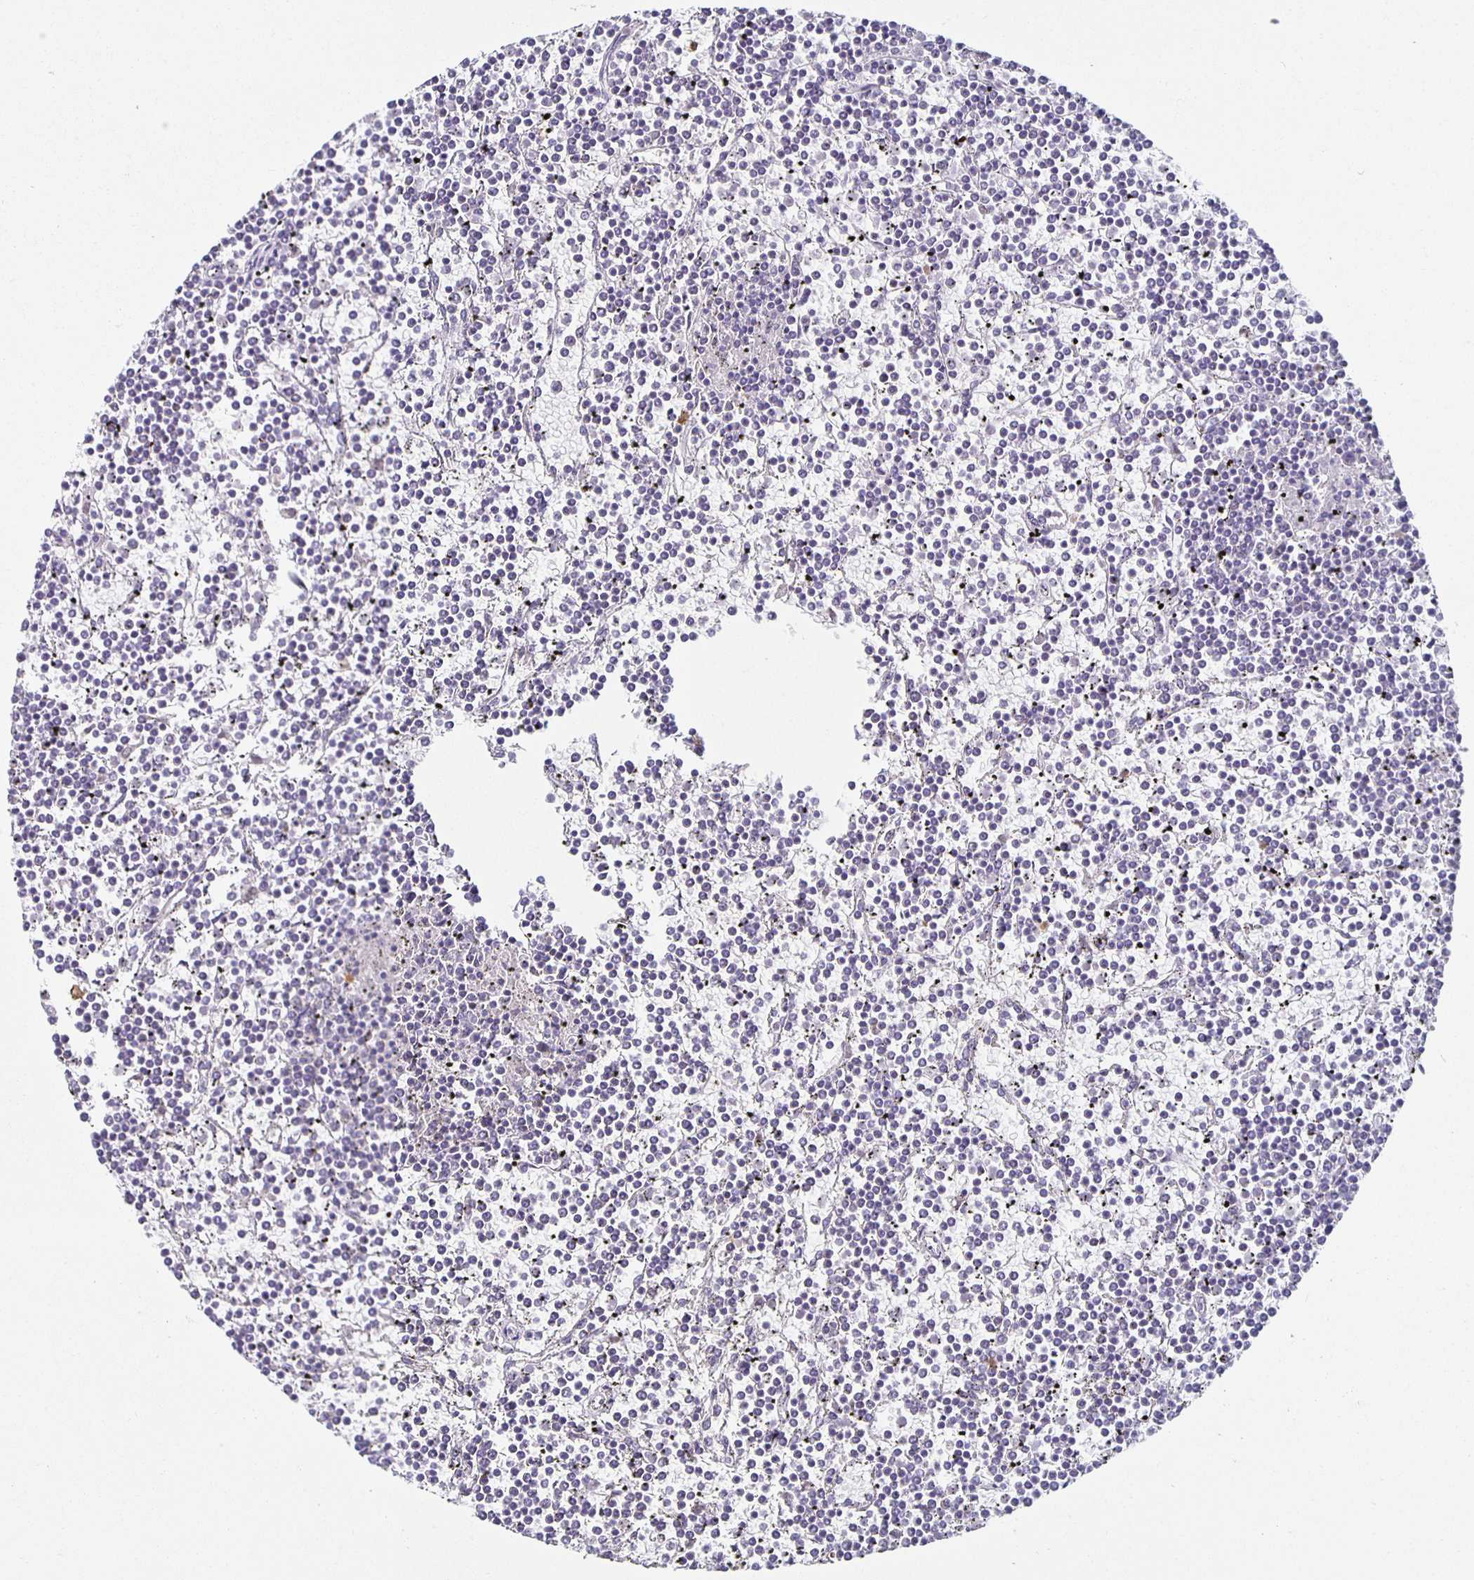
{"staining": {"intensity": "negative", "quantity": "none", "location": "none"}, "tissue": "lymphoma", "cell_type": "Tumor cells", "image_type": "cancer", "snomed": [{"axis": "morphology", "description": "Malignant lymphoma, non-Hodgkin's type, Low grade"}, {"axis": "topography", "description": "Spleen"}], "caption": "The histopathology image shows no staining of tumor cells in malignant lymphoma, non-Hodgkin's type (low-grade).", "gene": "TPPP", "patient": {"sex": "female", "age": 19}}